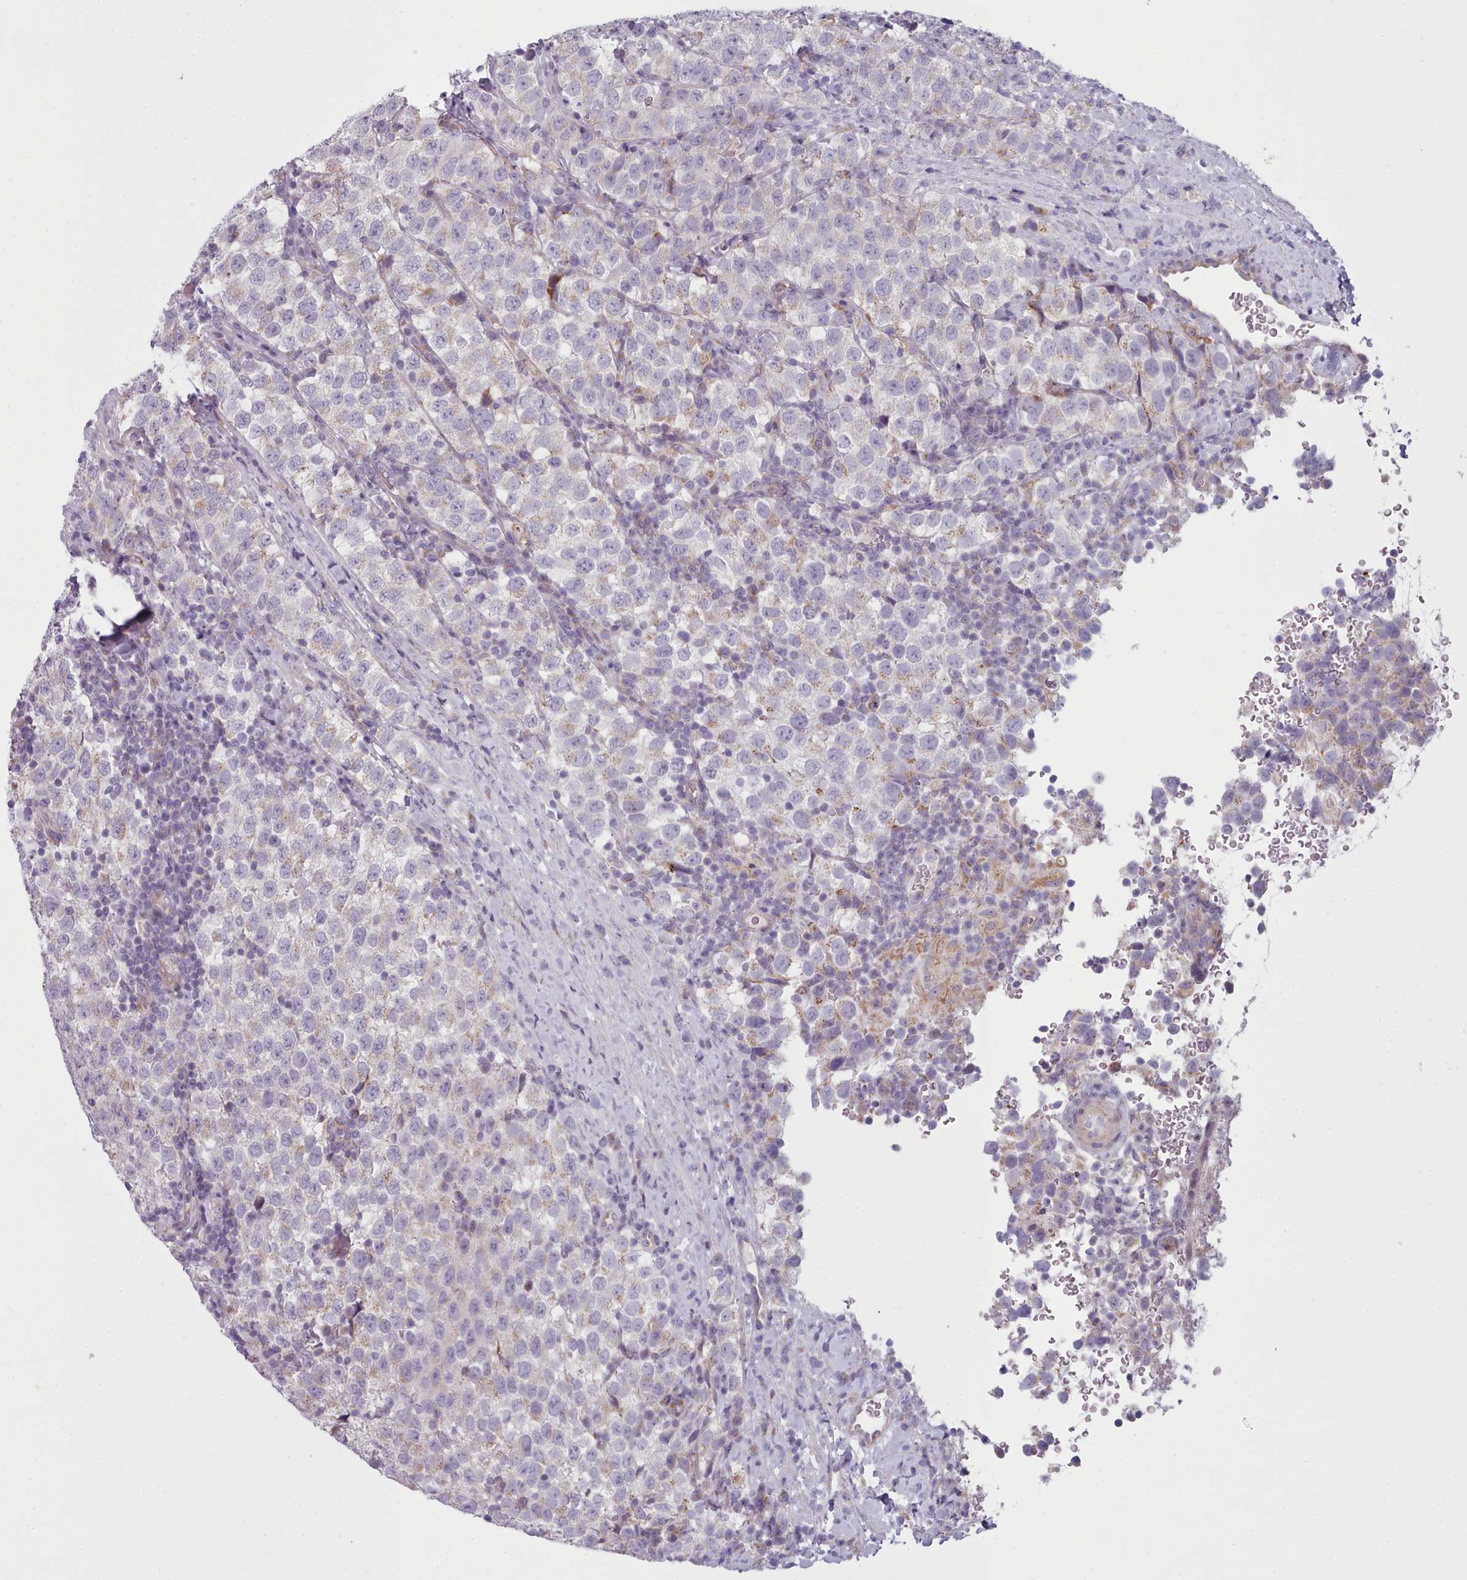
{"staining": {"intensity": "weak", "quantity": "<25%", "location": "cytoplasmic/membranous"}, "tissue": "testis cancer", "cell_type": "Tumor cells", "image_type": "cancer", "snomed": [{"axis": "morphology", "description": "Seminoma, NOS"}, {"axis": "topography", "description": "Testis"}], "caption": "Seminoma (testis) was stained to show a protein in brown. There is no significant positivity in tumor cells.", "gene": "SLC52A3", "patient": {"sex": "male", "age": 34}}